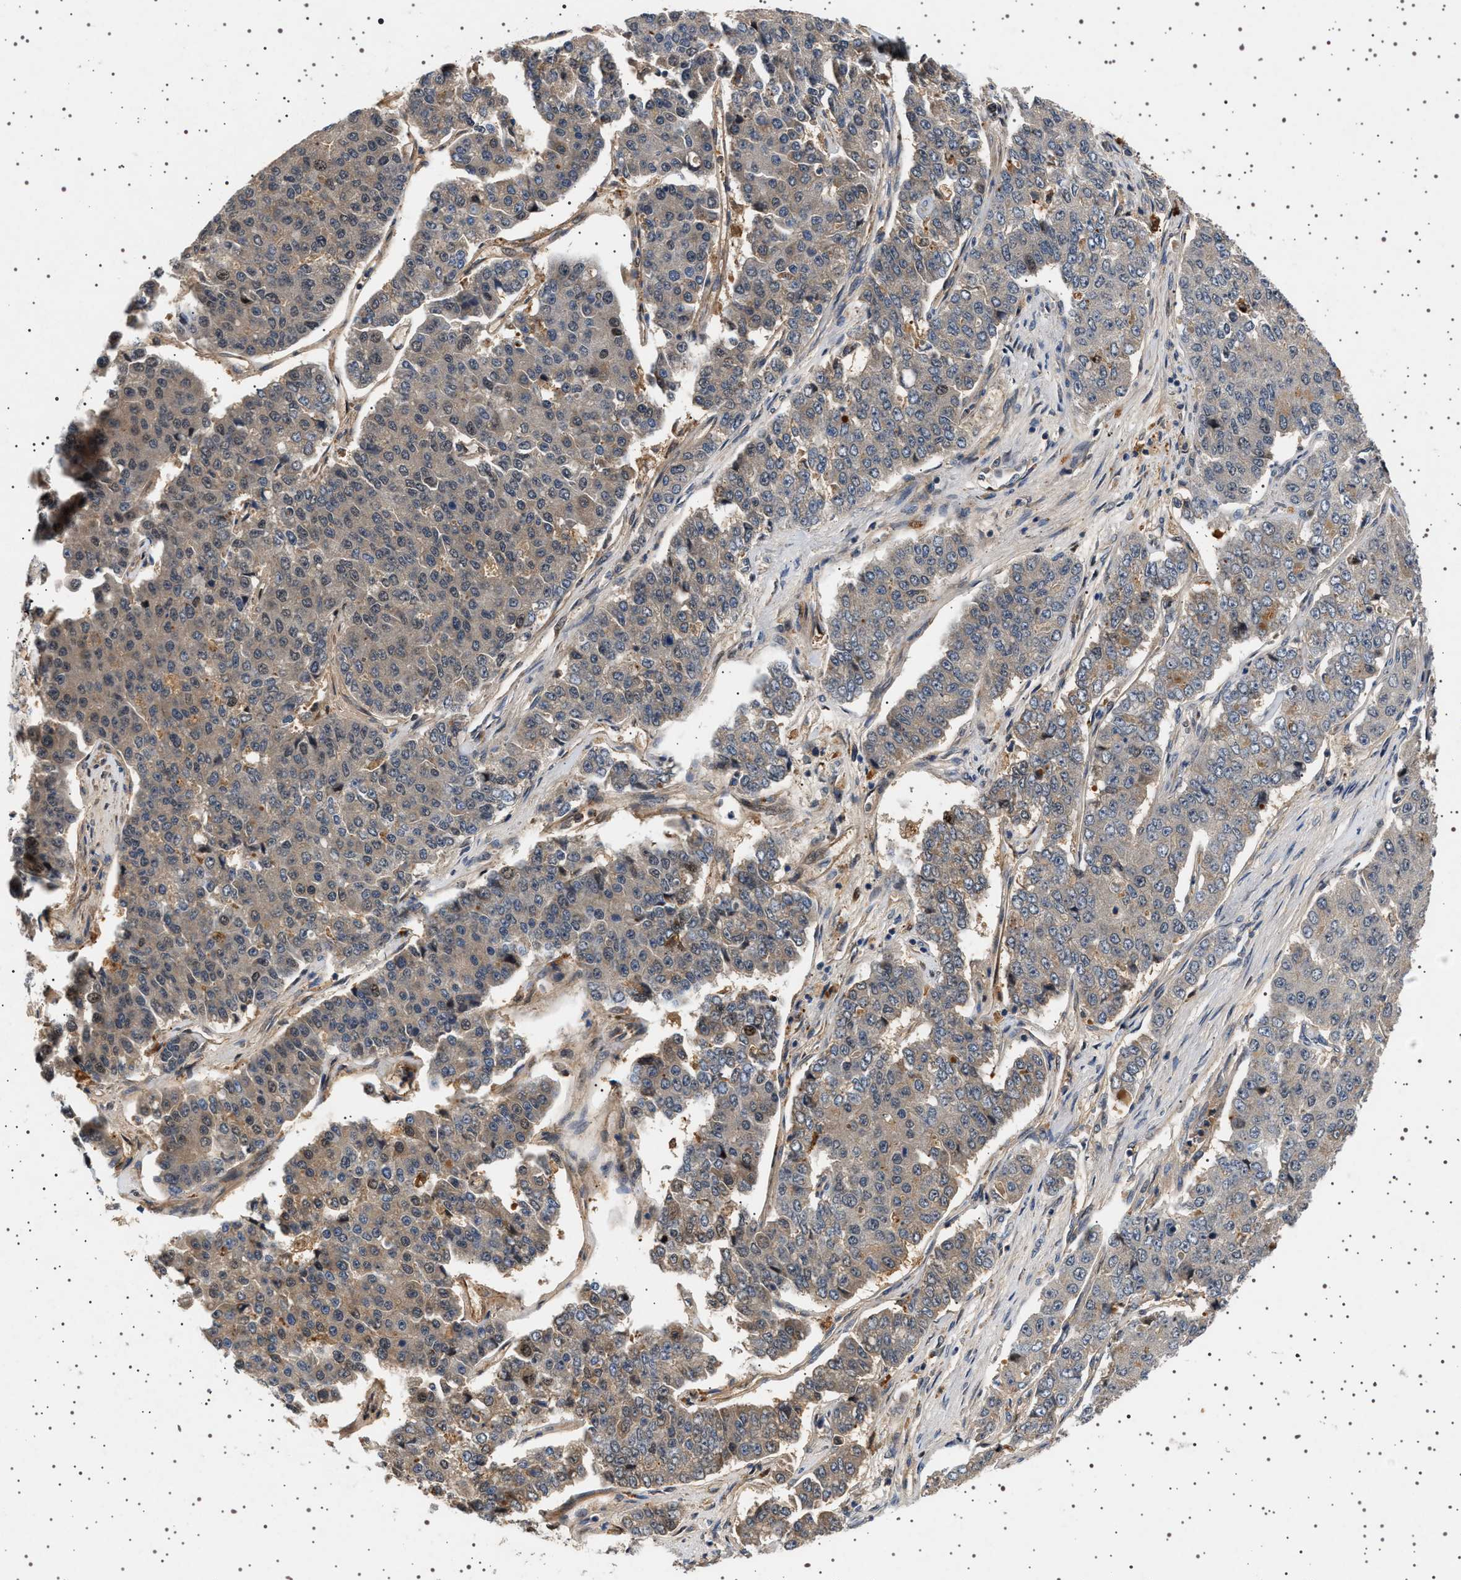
{"staining": {"intensity": "negative", "quantity": "none", "location": "none"}, "tissue": "pancreatic cancer", "cell_type": "Tumor cells", "image_type": "cancer", "snomed": [{"axis": "morphology", "description": "Adenocarcinoma, NOS"}, {"axis": "topography", "description": "Pancreas"}], "caption": "Tumor cells show no significant expression in pancreatic adenocarcinoma.", "gene": "FICD", "patient": {"sex": "male", "age": 50}}